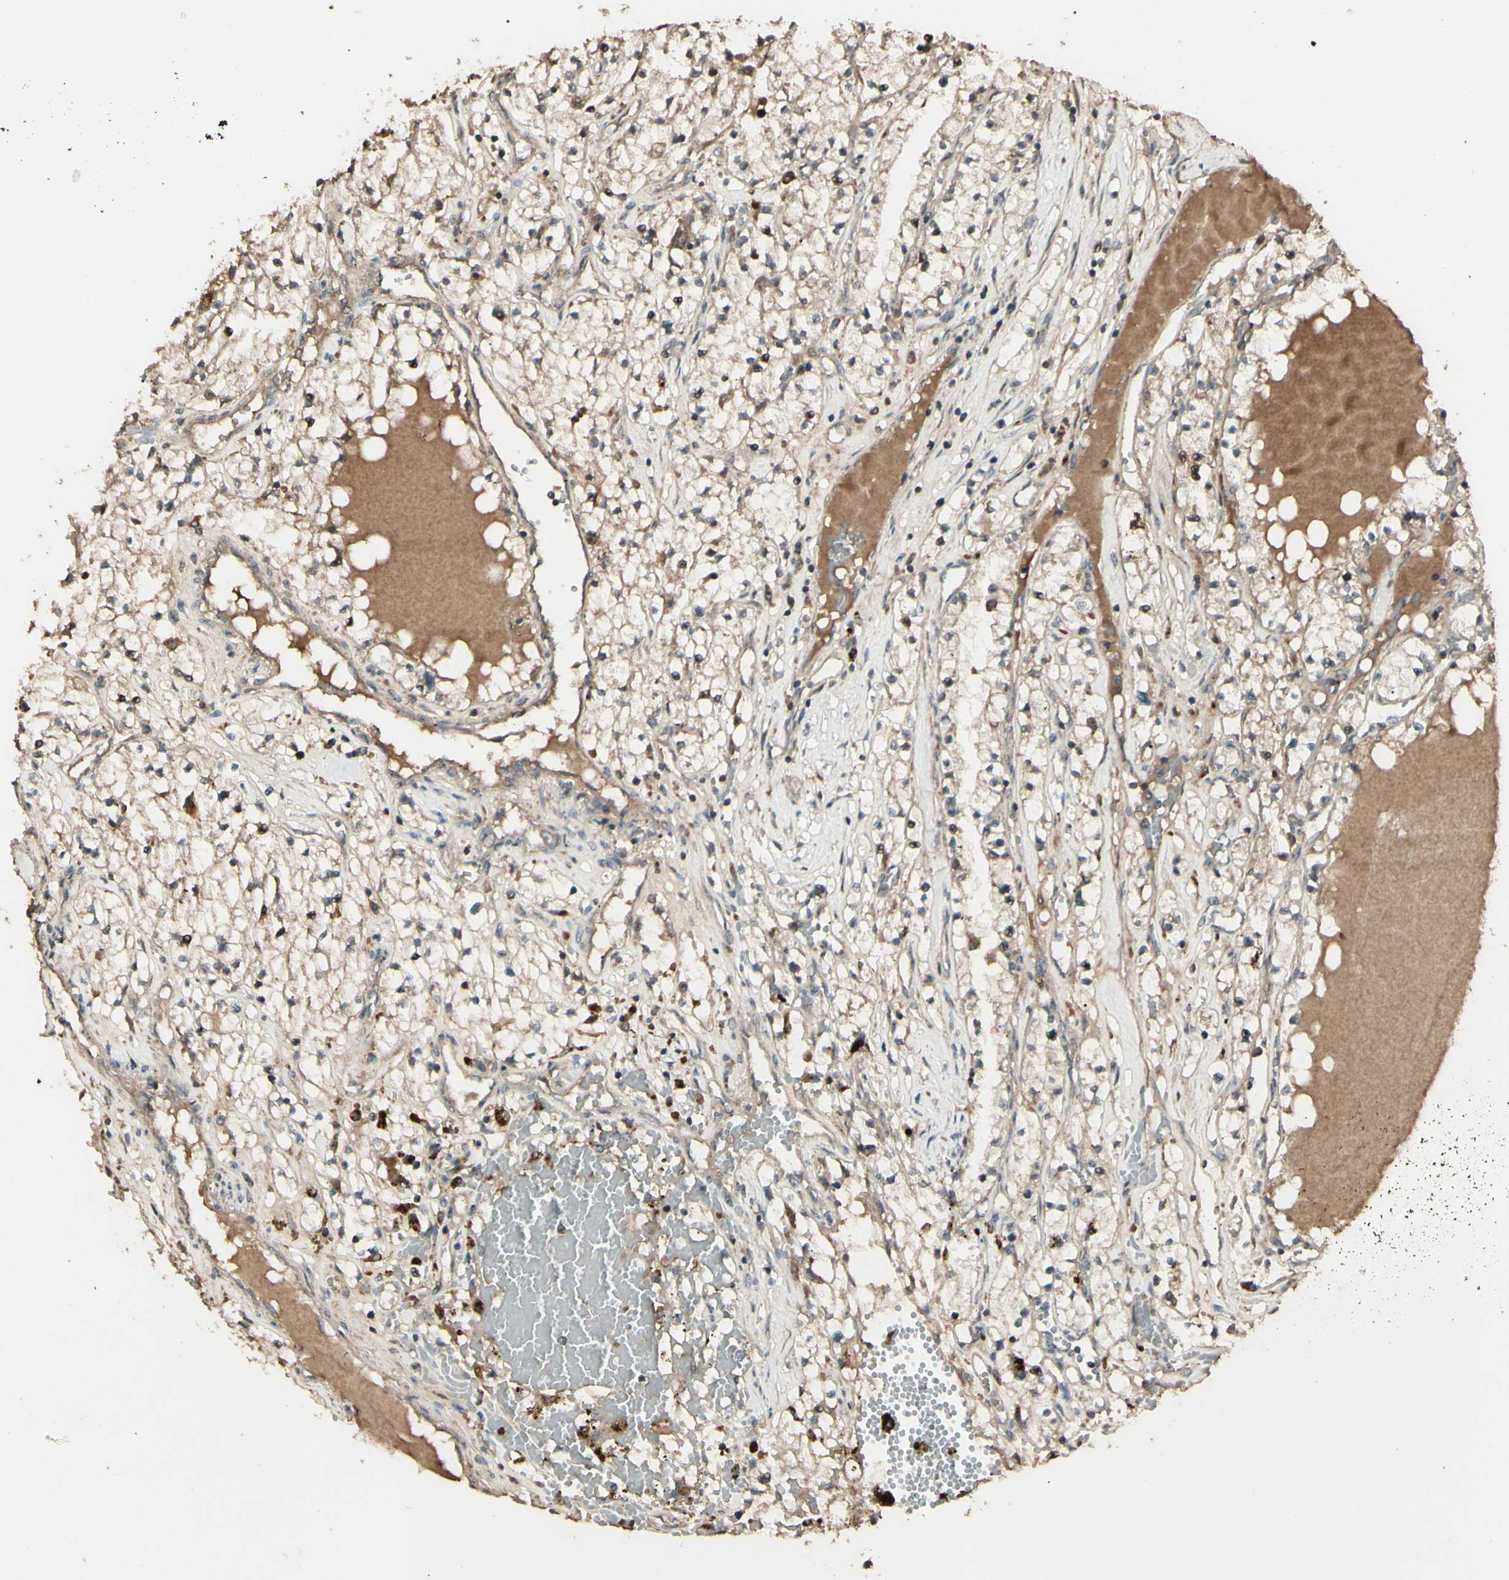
{"staining": {"intensity": "moderate", "quantity": ">75%", "location": "cytoplasmic/membranous"}, "tissue": "renal cancer", "cell_type": "Tumor cells", "image_type": "cancer", "snomed": [{"axis": "morphology", "description": "Adenocarcinoma, NOS"}, {"axis": "topography", "description": "Kidney"}], "caption": "Immunohistochemistry (IHC) of renal cancer (adenocarcinoma) displays medium levels of moderate cytoplasmic/membranous staining in approximately >75% of tumor cells. The staining was performed using DAB (3,3'-diaminobenzidine), with brown indicating positive protein expression. Nuclei are stained blue with hematoxylin.", "gene": "GNAS", "patient": {"sex": "male", "age": 68}}